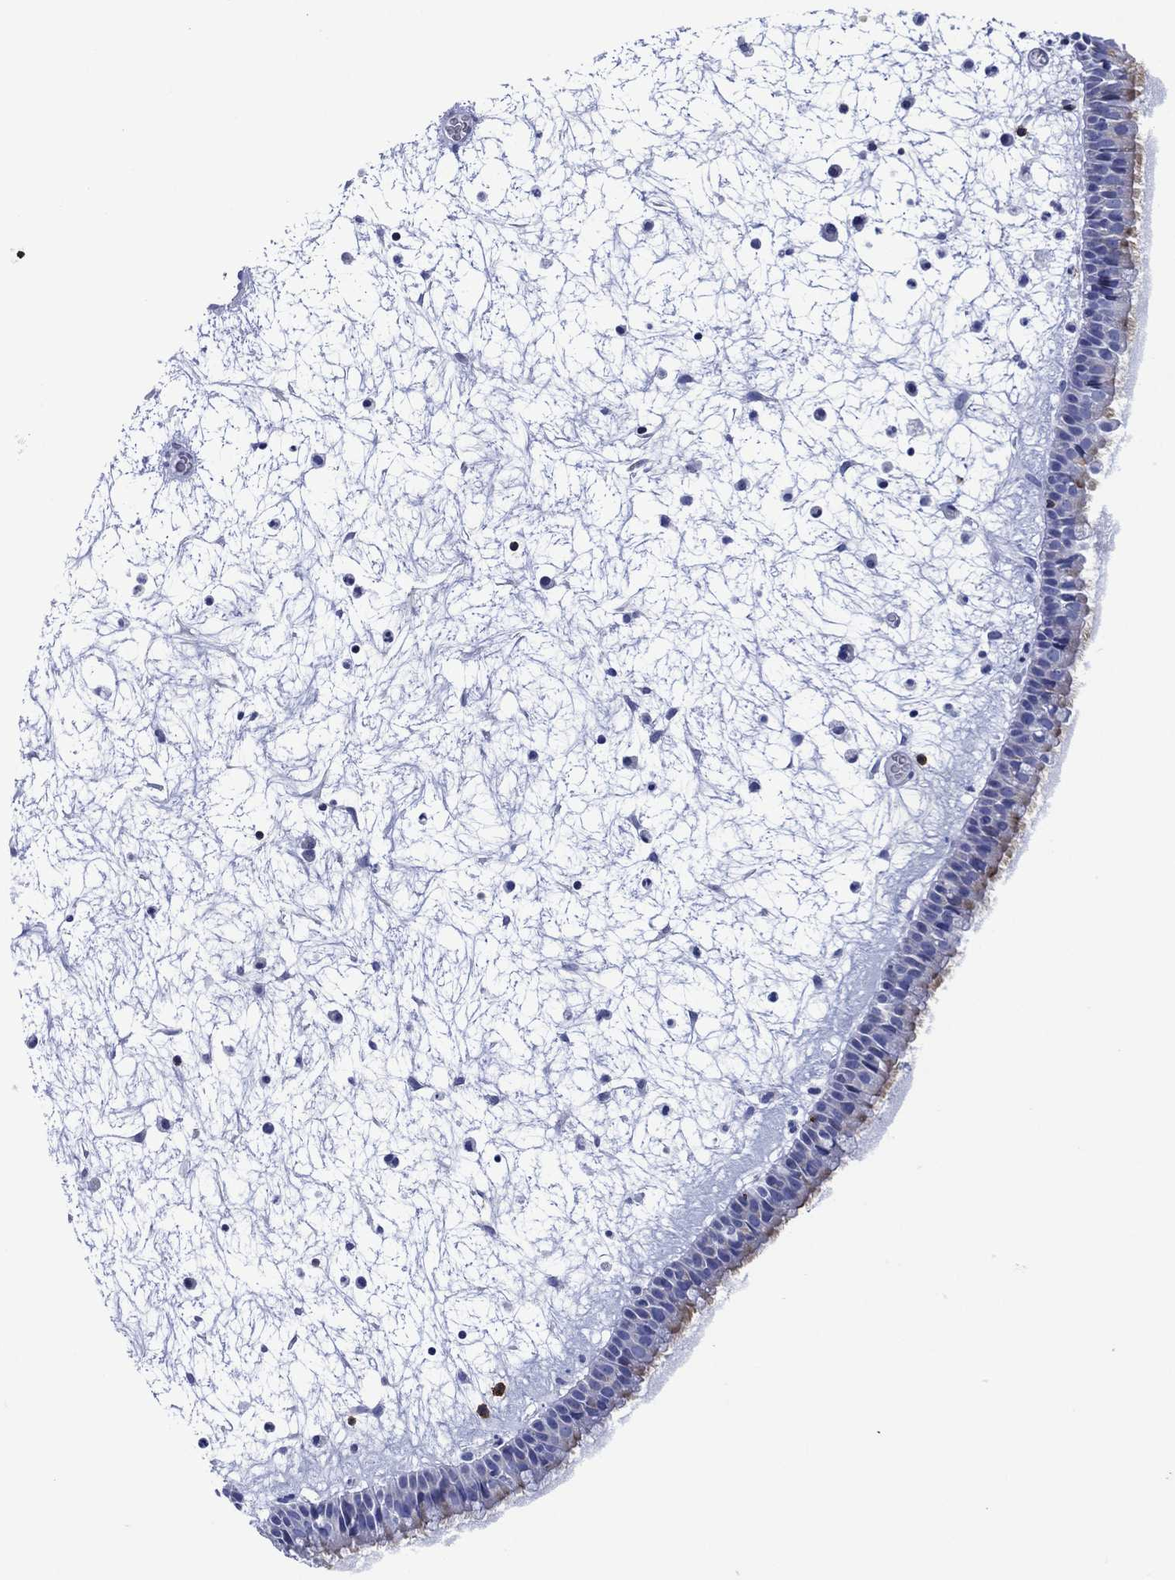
{"staining": {"intensity": "moderate", "quantity": "<25%", "location": "cytoplasmic/membranous"}, "tissue": "nasopharynx", "cell_type": "Respiratory epithelial cells", "image_type": "normal", "snomed": [{"axis": "morphology", "description": "Normal tissue, NOS"}, {"axis": "topography", "description": "Nasopharynx"}], "caption": "This photomicrograph reveals immunohistochemistry (IHC) staining of benign human nasopharynx, with low moderate cytoplasmic/membranous staining in approximately <25% of respiratory epithelial cells.", "gene": "DPP4", "patient": {"sex": "male", "age": 58}}